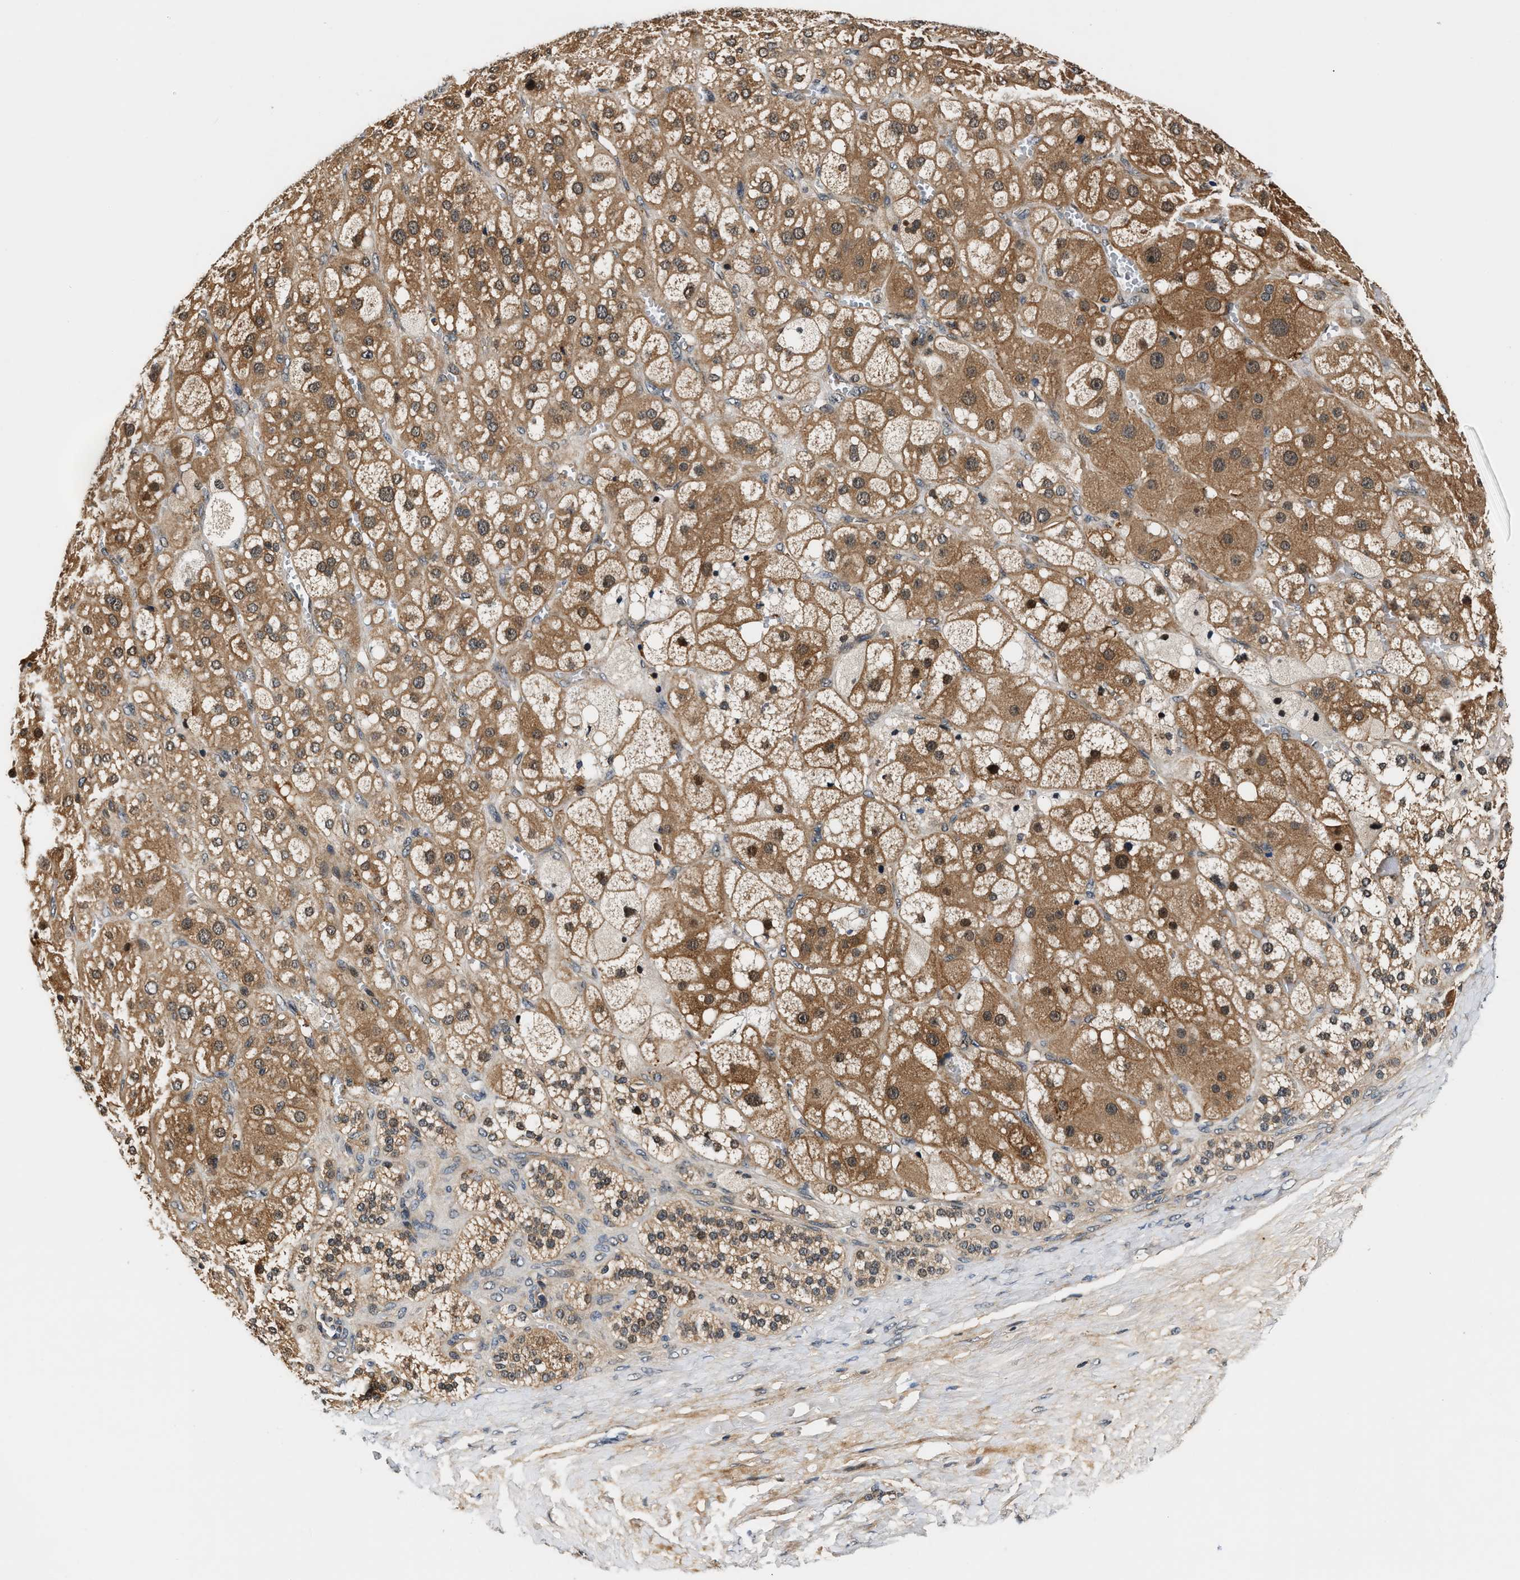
{"staining": {"intensity": "moderate", "quantity": ">75%", "location": "cytoplasmic/membranous"}, "tissue": "adrenal gland", "cell_type": "Glandular cells", "image_type": "normal", "snomed": [{"axis": "morphology", "description": "Normal tissue, NOS"}, {"axis": "topography", "description": "Adrenal gland"}], "caption": "Immunohistochemistry (IHC) (DAB (3,3'-diaminobenzidine)) staining of unremarkable human adrenal gland demonstrates moderate cytoplasmic/membranous protein positivity in about >75% of glandular cells.", "gene": "TUT7", "patient": {"sex": "female", "age": 47}}